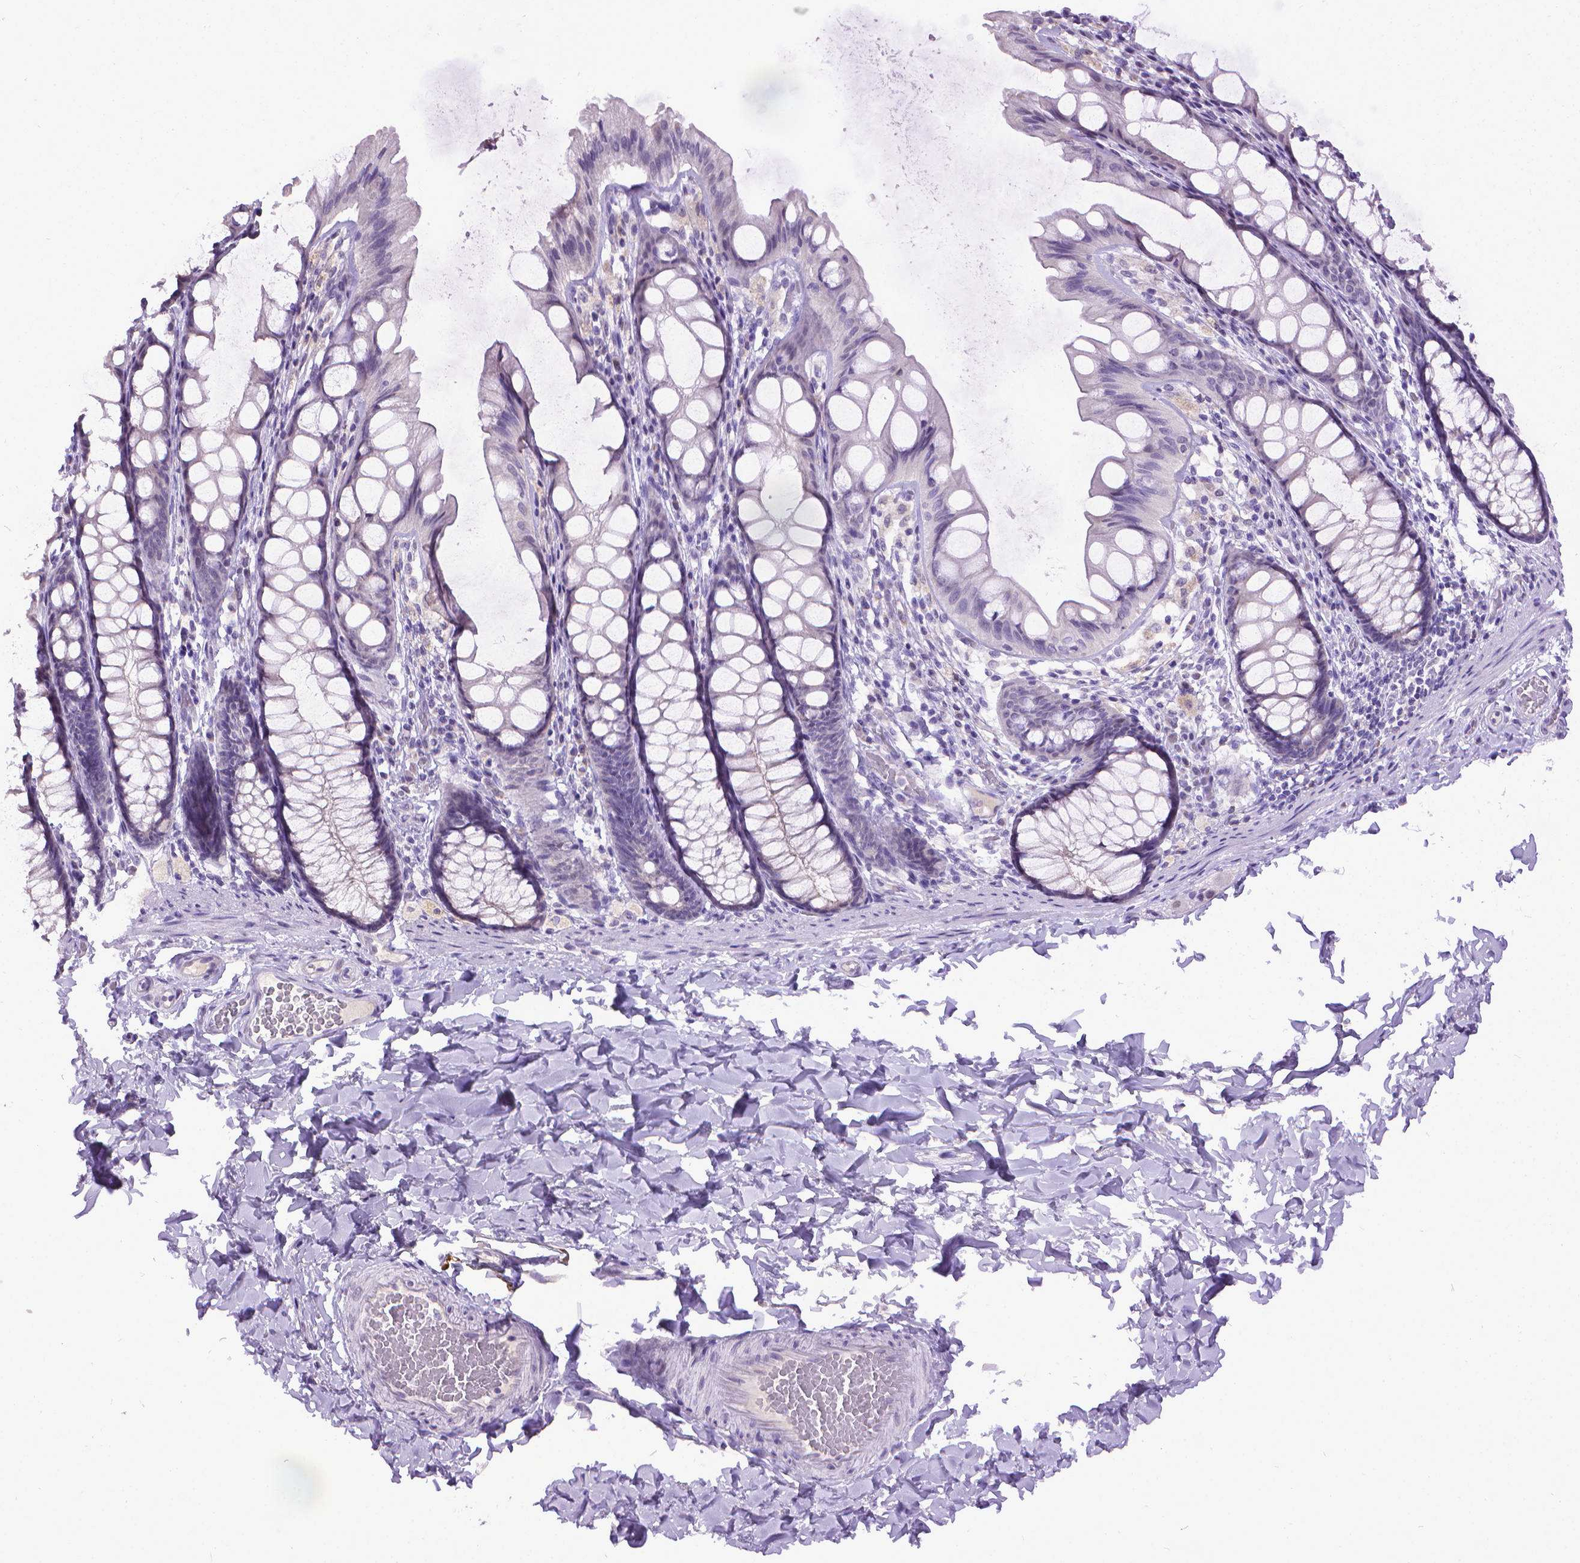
{"staining": {"intensity": "negative", "quantity": "none", "location": "none"}, "tissue": "colon", "cell_type": "Endothelial cells", "image_type": "normal", "snomed": [{"axis": "morphology", "description": "Normal tissue, NOS"}, {"axis": "topography", "description": "Colon"}], "caption": "Histopathology image shows no protein expression in endothelial cells of unremarkable colon. (DAB (3,3'-diaminobenzidine) immunohistochemistry visualized using brightfield microscopy, high magnification).", "gene": "KMO", "patient": {"sex": "male", "age": 47}}